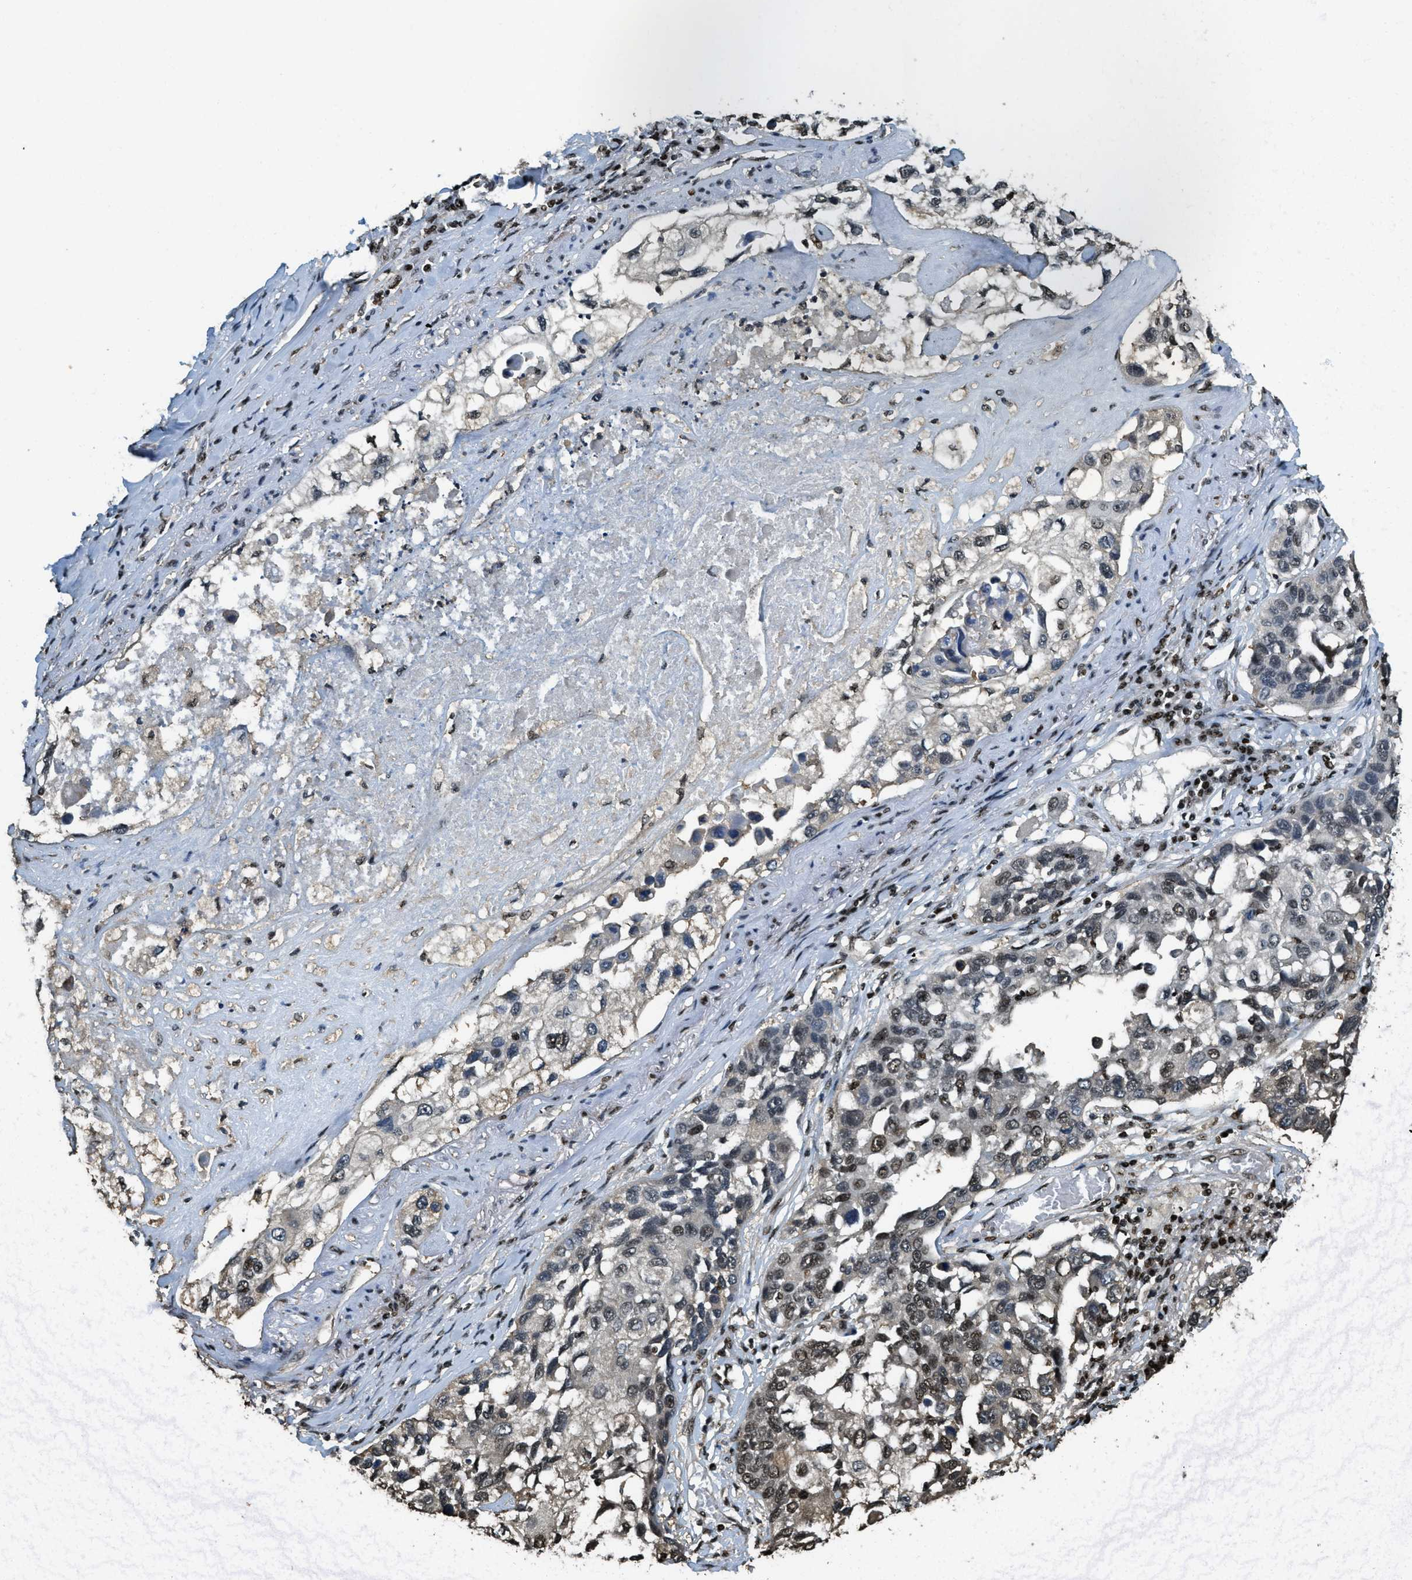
{"staining": {"intensity": "moderate", "quantity": "25%-75%", "location": "nuclear"}, "tissue": "lung cancer", "cell_type": "Tumor cells", "image_type": "cancer", "snomed": [{"axis": "morphology", "description": "Squamous cell carcinoma, NOS"}, {"axis": "topography", "description": "Lung"}], "caption": "Immunohistochemical staining of lung cancer (squamous cell carcinoma) exhibits medium levels of moderate nuclear protein positivity in about 25%-75% of tumor cells.", "gene": "SP100", "patient": {"sex": "male", "age": 71}}